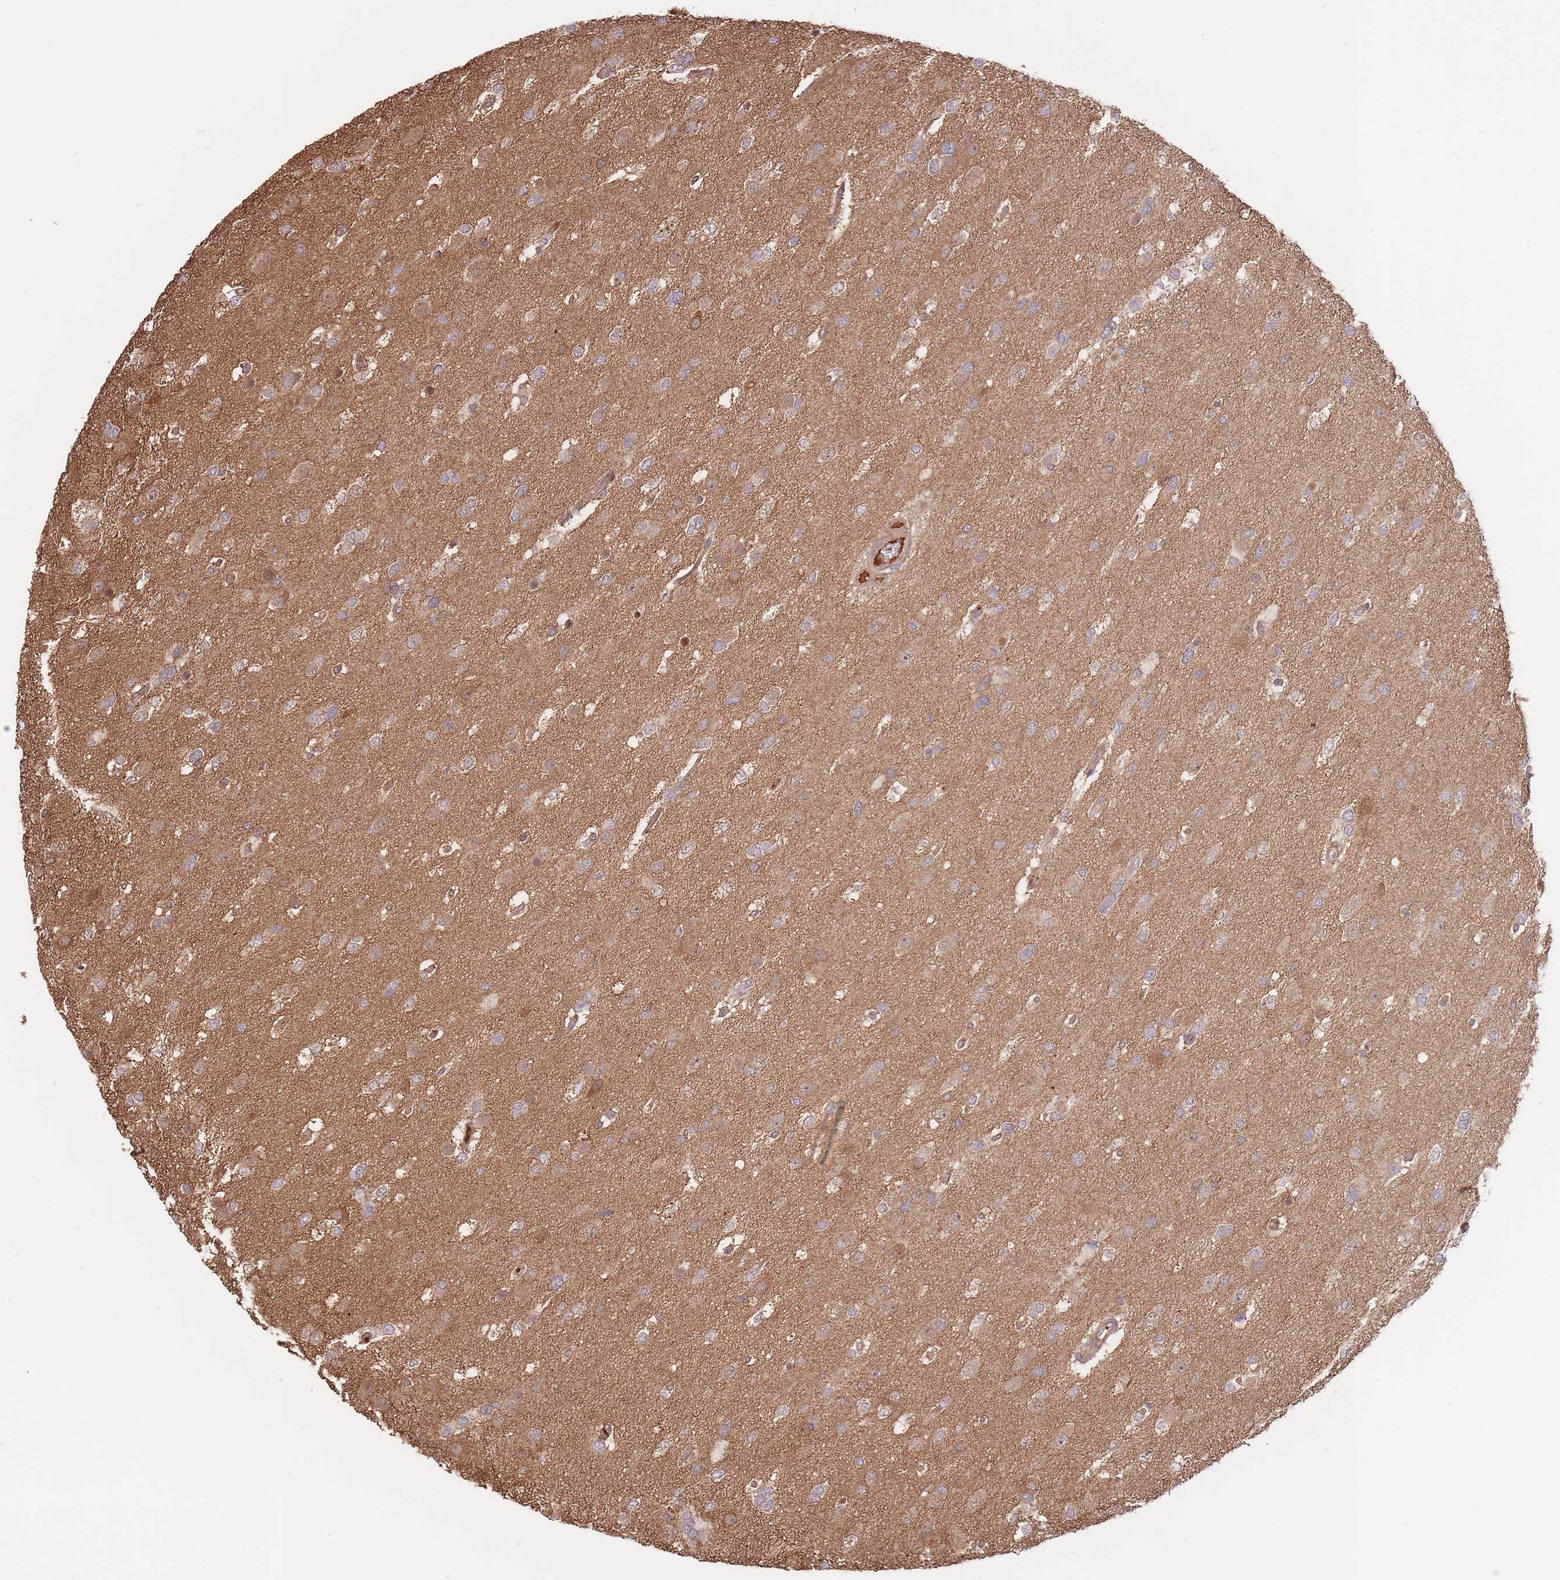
{"staining": {"intensity": "weak", "quantity": "25%-75%", "location": "cytoplasmic/membranous"}, "tissue": "glioma", "cell_type": "Tumor cells", "image_type": "cancer", "snomed": [{"axis": "morphology", "description": "Glioma, malignant, High grade"}, {"axis": "topography", "description": "Brain"}], "caption": "Protein analysis of malignant glioma (high-grade) tissue shows weak cytoplasmic/membranous expression in approximately 25%-75% of tumor cells.", "gene": "ZNF304", "patient": {"sex": "male", "age": 53}}